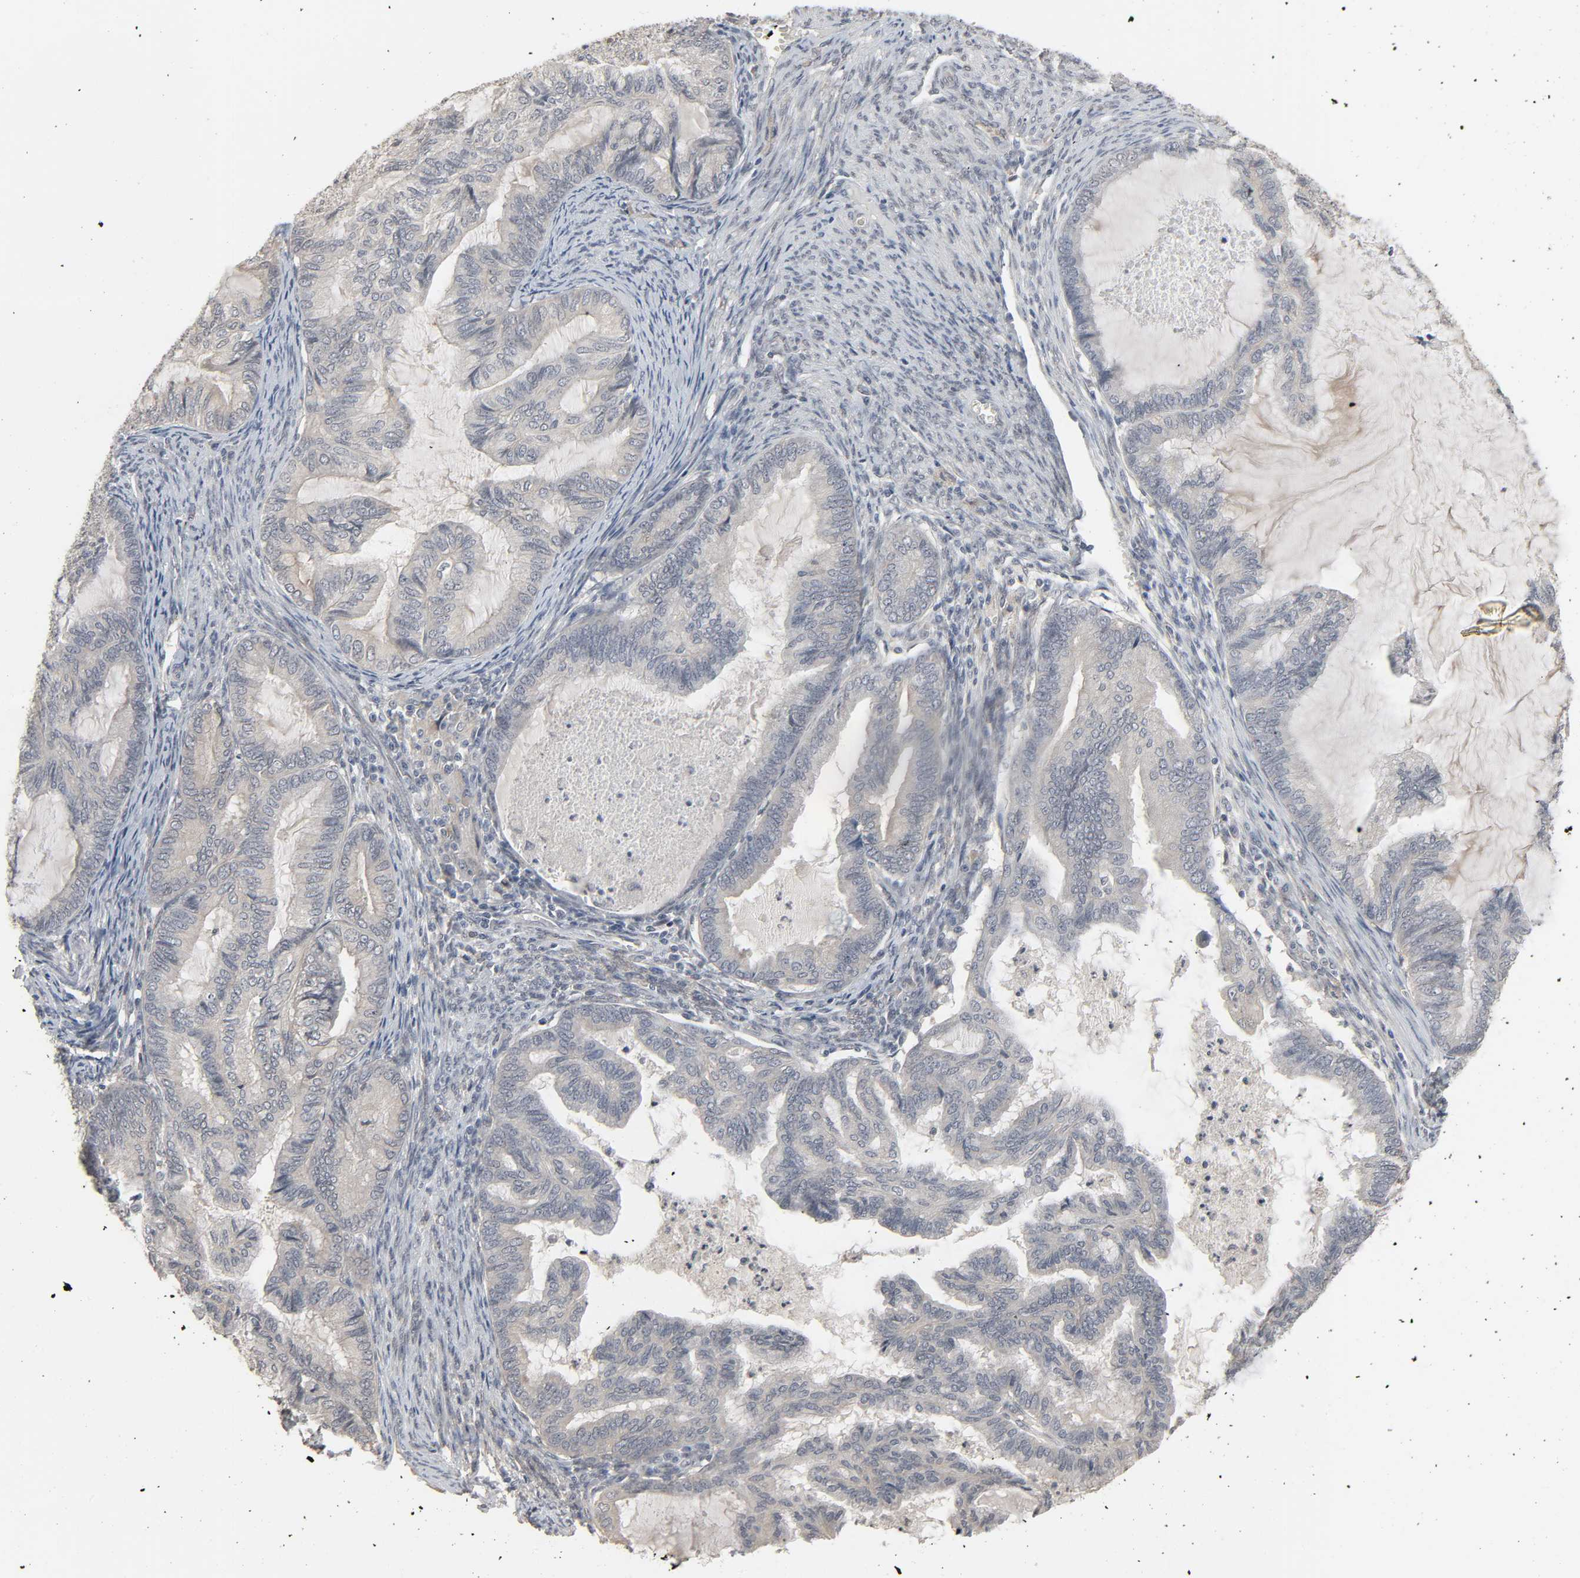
{"staining": {"intensity": "negative", "quantity": "none", "location": "none"}, "tissue": "cervical cancer", "cell_type": "Tumor cells", "image_type": "cancer", "snomed": [{"axis": "morphology", "description": "Normal tissue, NOS"}, {"axis": "morphology", "description": "Adenocarcinoma, NOS"}, {"axis": "topography", "description": "Cervix"}, {"axis": "topography", "description": "Endometrium"}], "caption": "Cervical adenocarcinoma stained for a protein using immunohistochemistry (IHC) demonstrates no expression tumor cells.", "gene": "ZNF222", "patient": {"sex": "female", "age": 86}}